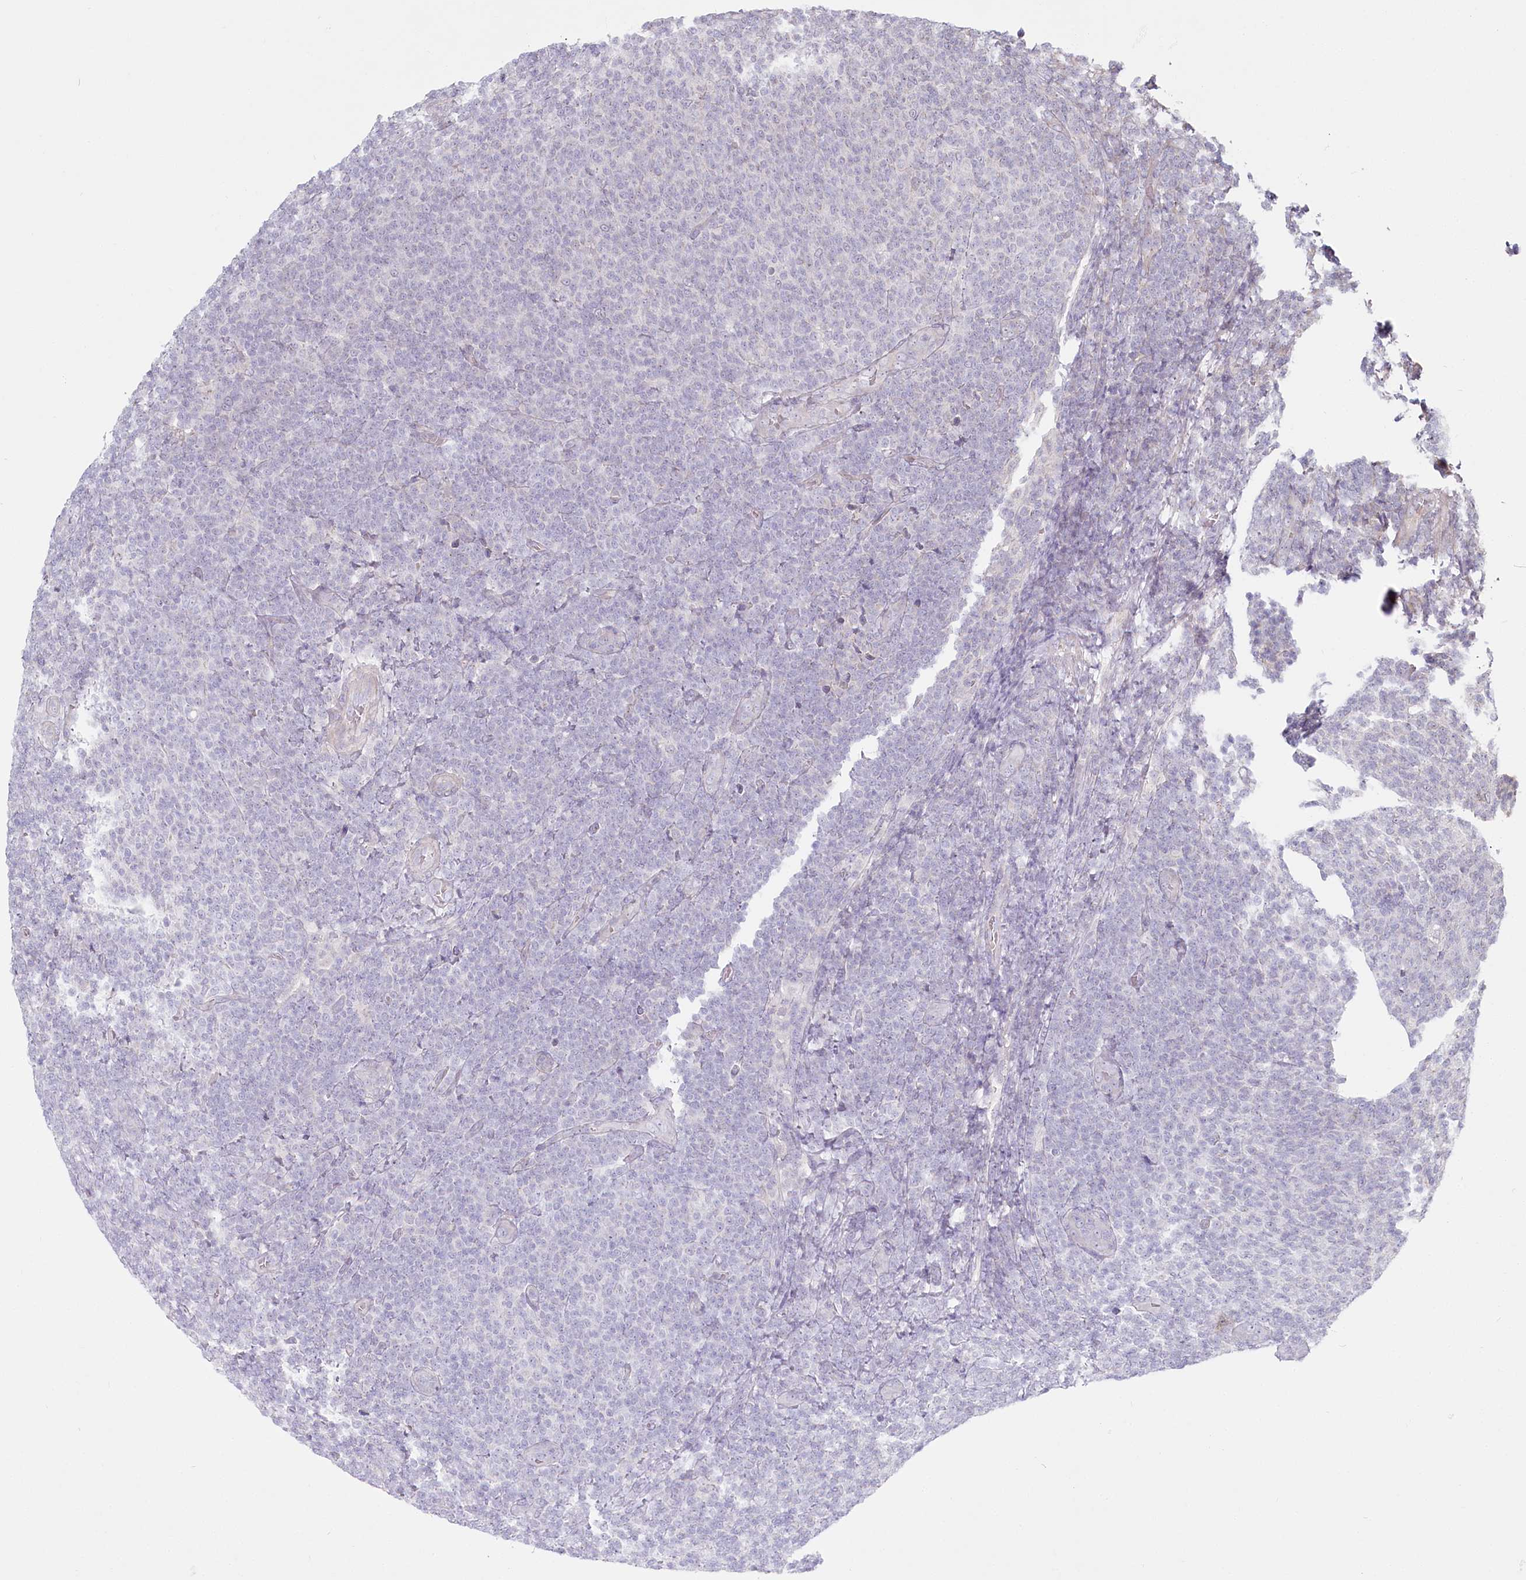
{"staining": {"intensity": "negative", "quantity": "none", "location": "none"}, "tissue": "lymphoma", "cell_type": "Tumor cells", "image_type": "cancer", "snomed": [{"axis": "morphology", "description": "Malignant lymphoma, non-Hodgkin's type, Low grade"}, {"axis": "topography", "description": "Lymph node"}], "caption": "This is an IHC image of human lymphoma. There is no staining in tumor cells.", "gene": "SPINK13", "patient": {"sex": "male", "age": 66}}